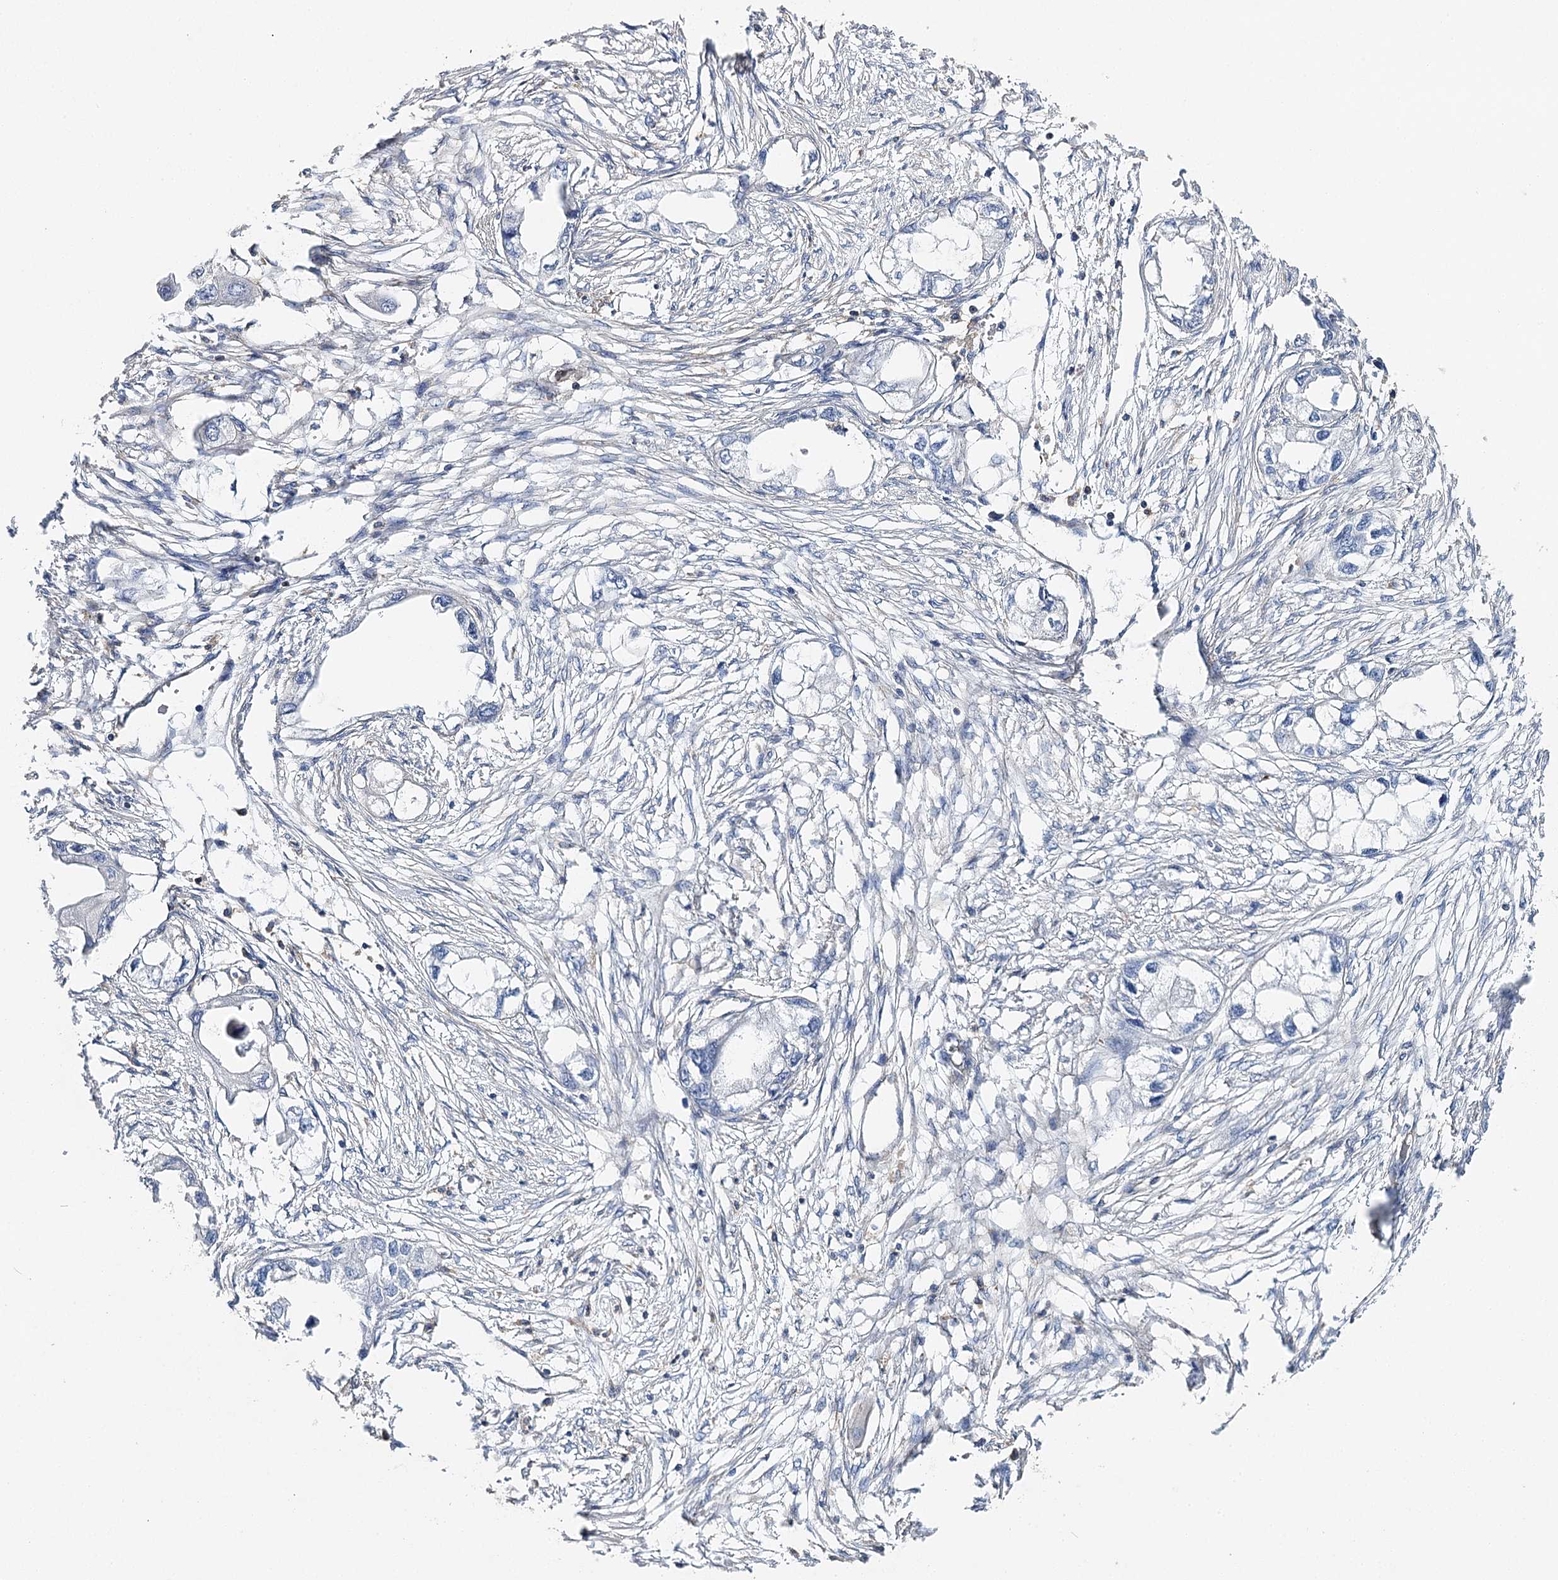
{"staining": {"intensity": "negative", "quantity": "none", "location": "none"}, "tissue": "endometrial cancer", "cell_type": "Tumor cells", "image_type": "cancer", "snomed": [{"axis": "morphology", "description": "Adenocarcinoma, NOS"}, {"axis": "morphology", "description": "Adenocarcinoma, metastatic, NOS"}, {"axis": "topography", "description": "Adipose tissue"}, {"axis": "topography", "description": "Endometrium"}], "caption": "Human endometrial cancer (metastatic adenocarcinoma) stained for a protein using immunohistochemistry exhibits no positivity in tumor cells.", "gene": "EPYC", "patient": {"sex": "female", "age": 67}}